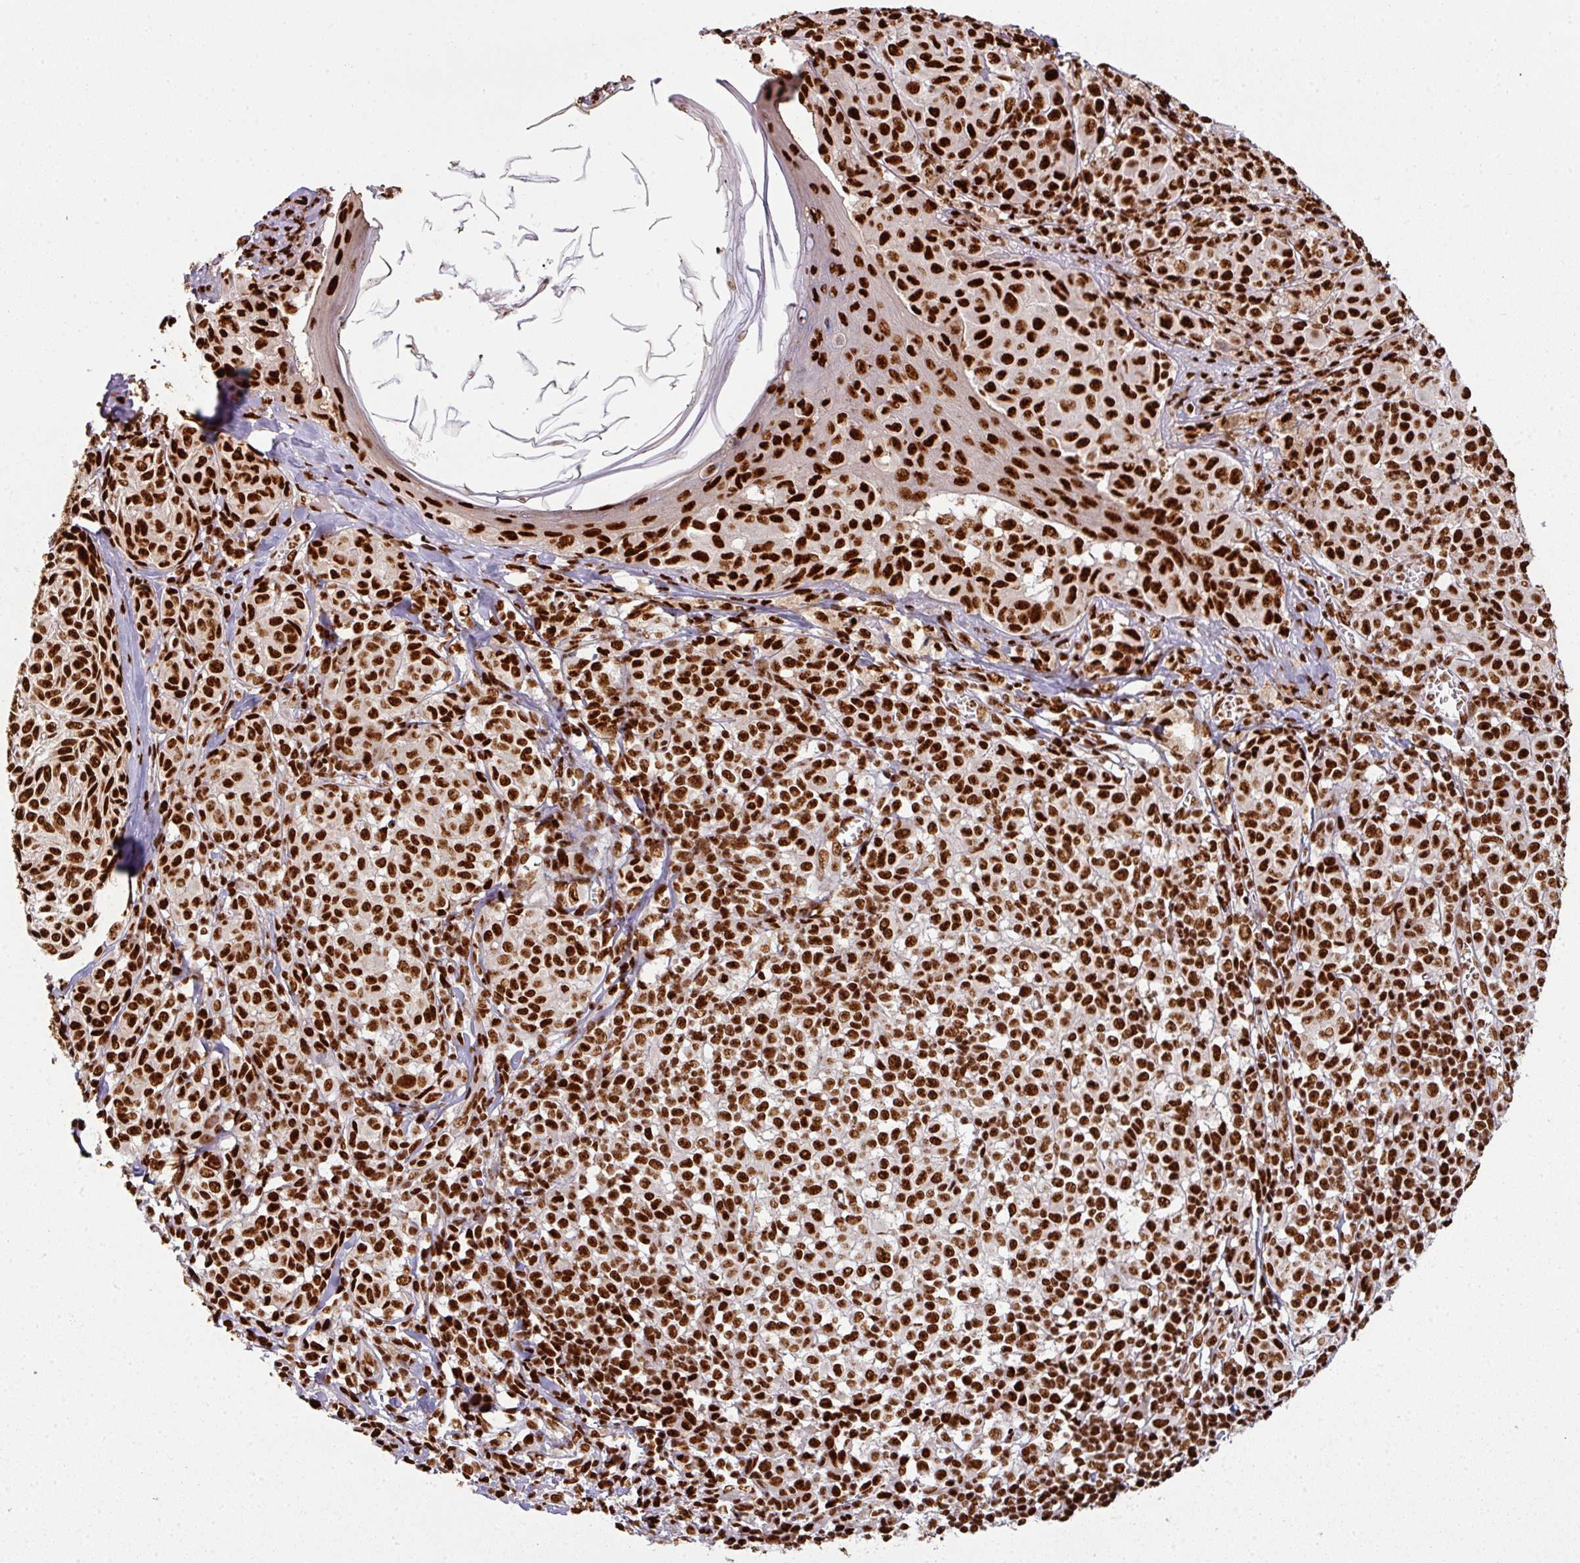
{"staining": {"intensity": "strong", "quantity": ">75%", "location": "nuclear"}, "tissue": "melanoma", "cell_type": "Tumor cells", "image_type": "cancer", "snomed": [{"axis": "morphology", "description": "Malignant melanoma, NOS"}, {"axis": "topography", "description": "Skin"}], "caption": "Immunohistochemical staining of melanoma reveals high levels of strong nuclear positivity in approximately >75% of tumor cells.", "gene": "SIK3", "patient": {"sex": "female", "age": 43}}